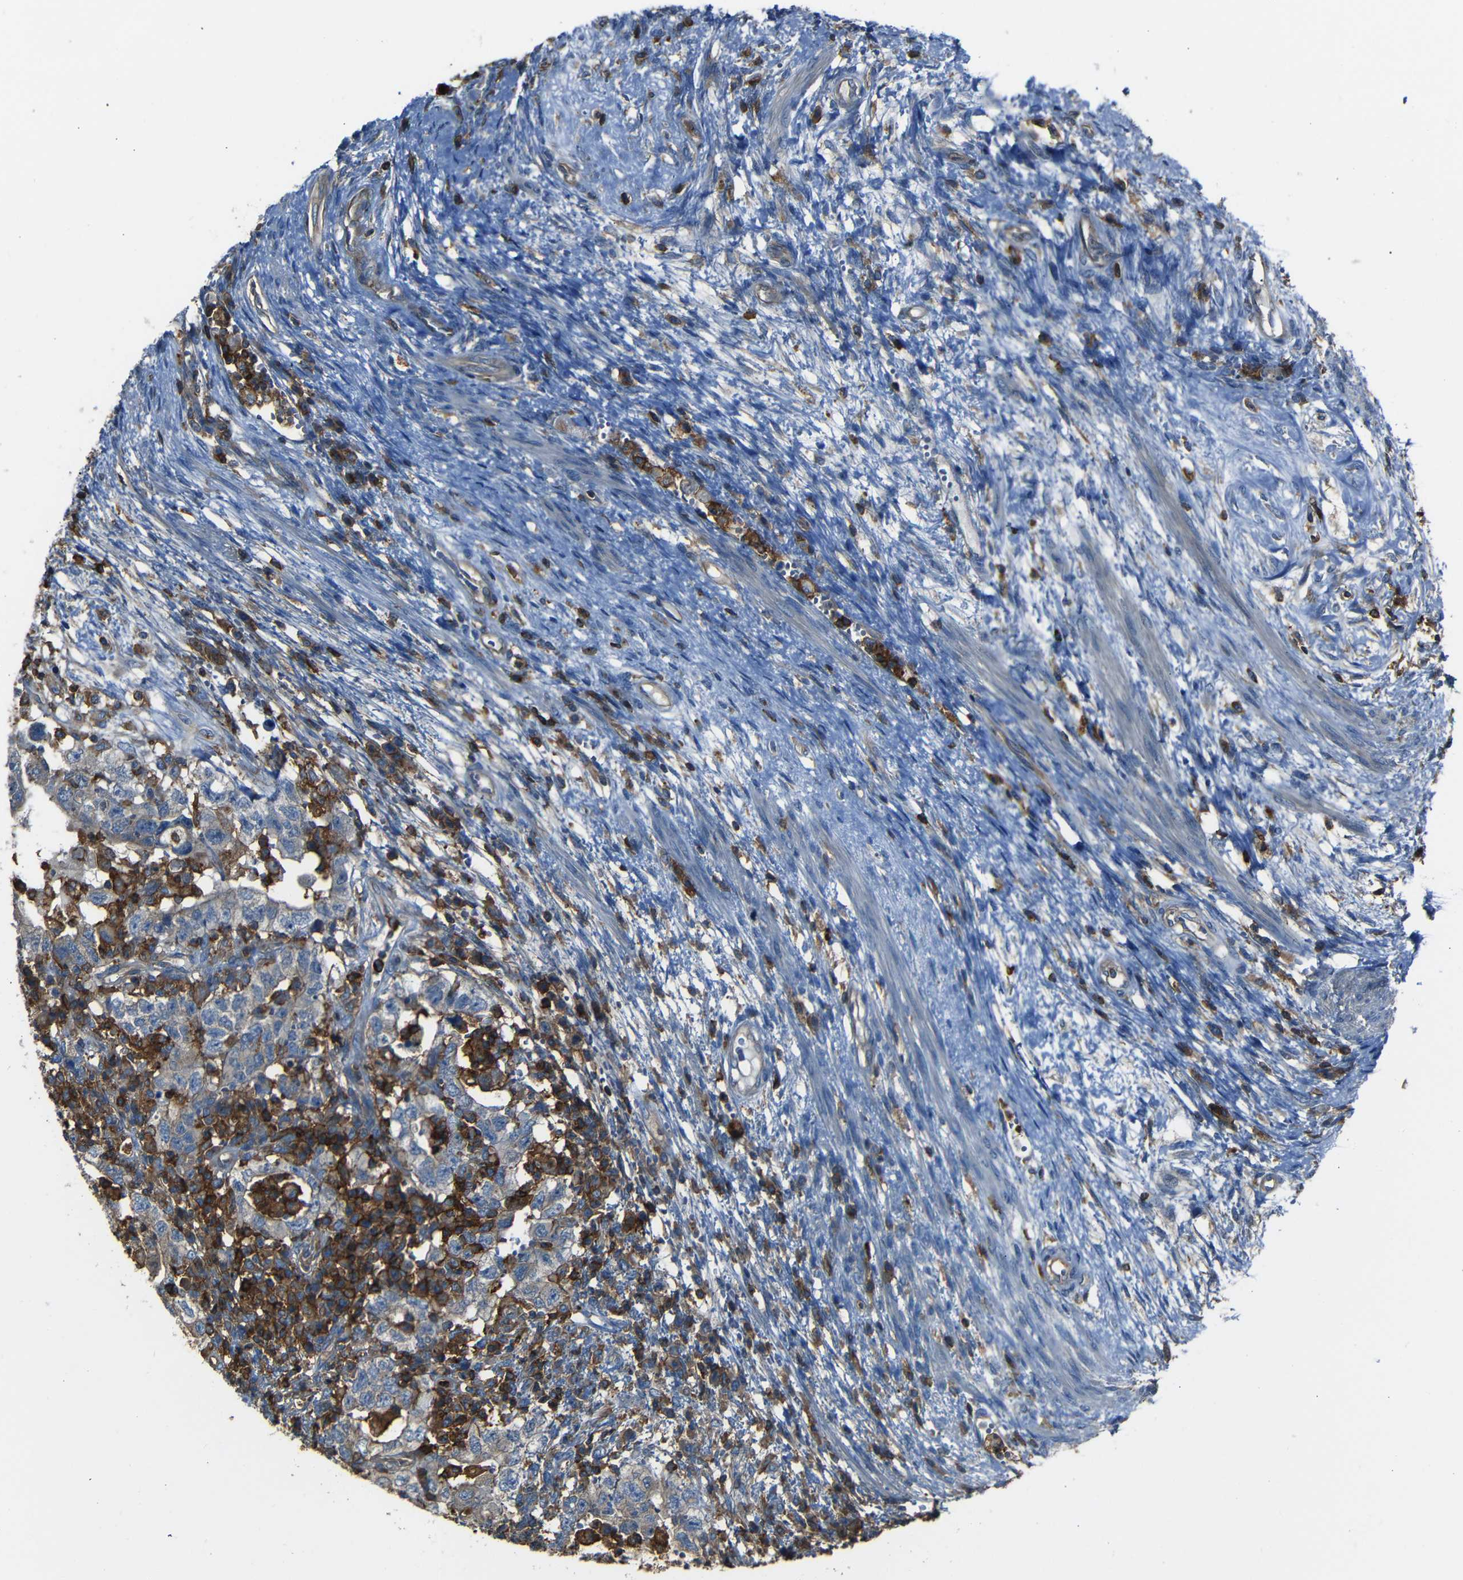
{"staining": {"intensity": "negative", "quantity": "none", "location": "none"}, "tissue": "testis cancer", "cell_type": "Tumor cells", "image_type": "cancer", "snomed": [{"axis": "morphology", "description": "Carcinoma, Embryonal, NOS"}, {"axis": "topography", "description": "Testis"}], "caption": "A high-resolution image shows immunohistochemistry (IHC) staining of testis embryonal carcinoma, which reveals no significant positivity in tumor cells. The staining is performed using DAB (3,3'-diaminobenzidine) brown chromogen with nuclei counter-stained in using hematoxylin.", "gene": "ADGRE5", "patient": {"sex": "male", "age": 26}}